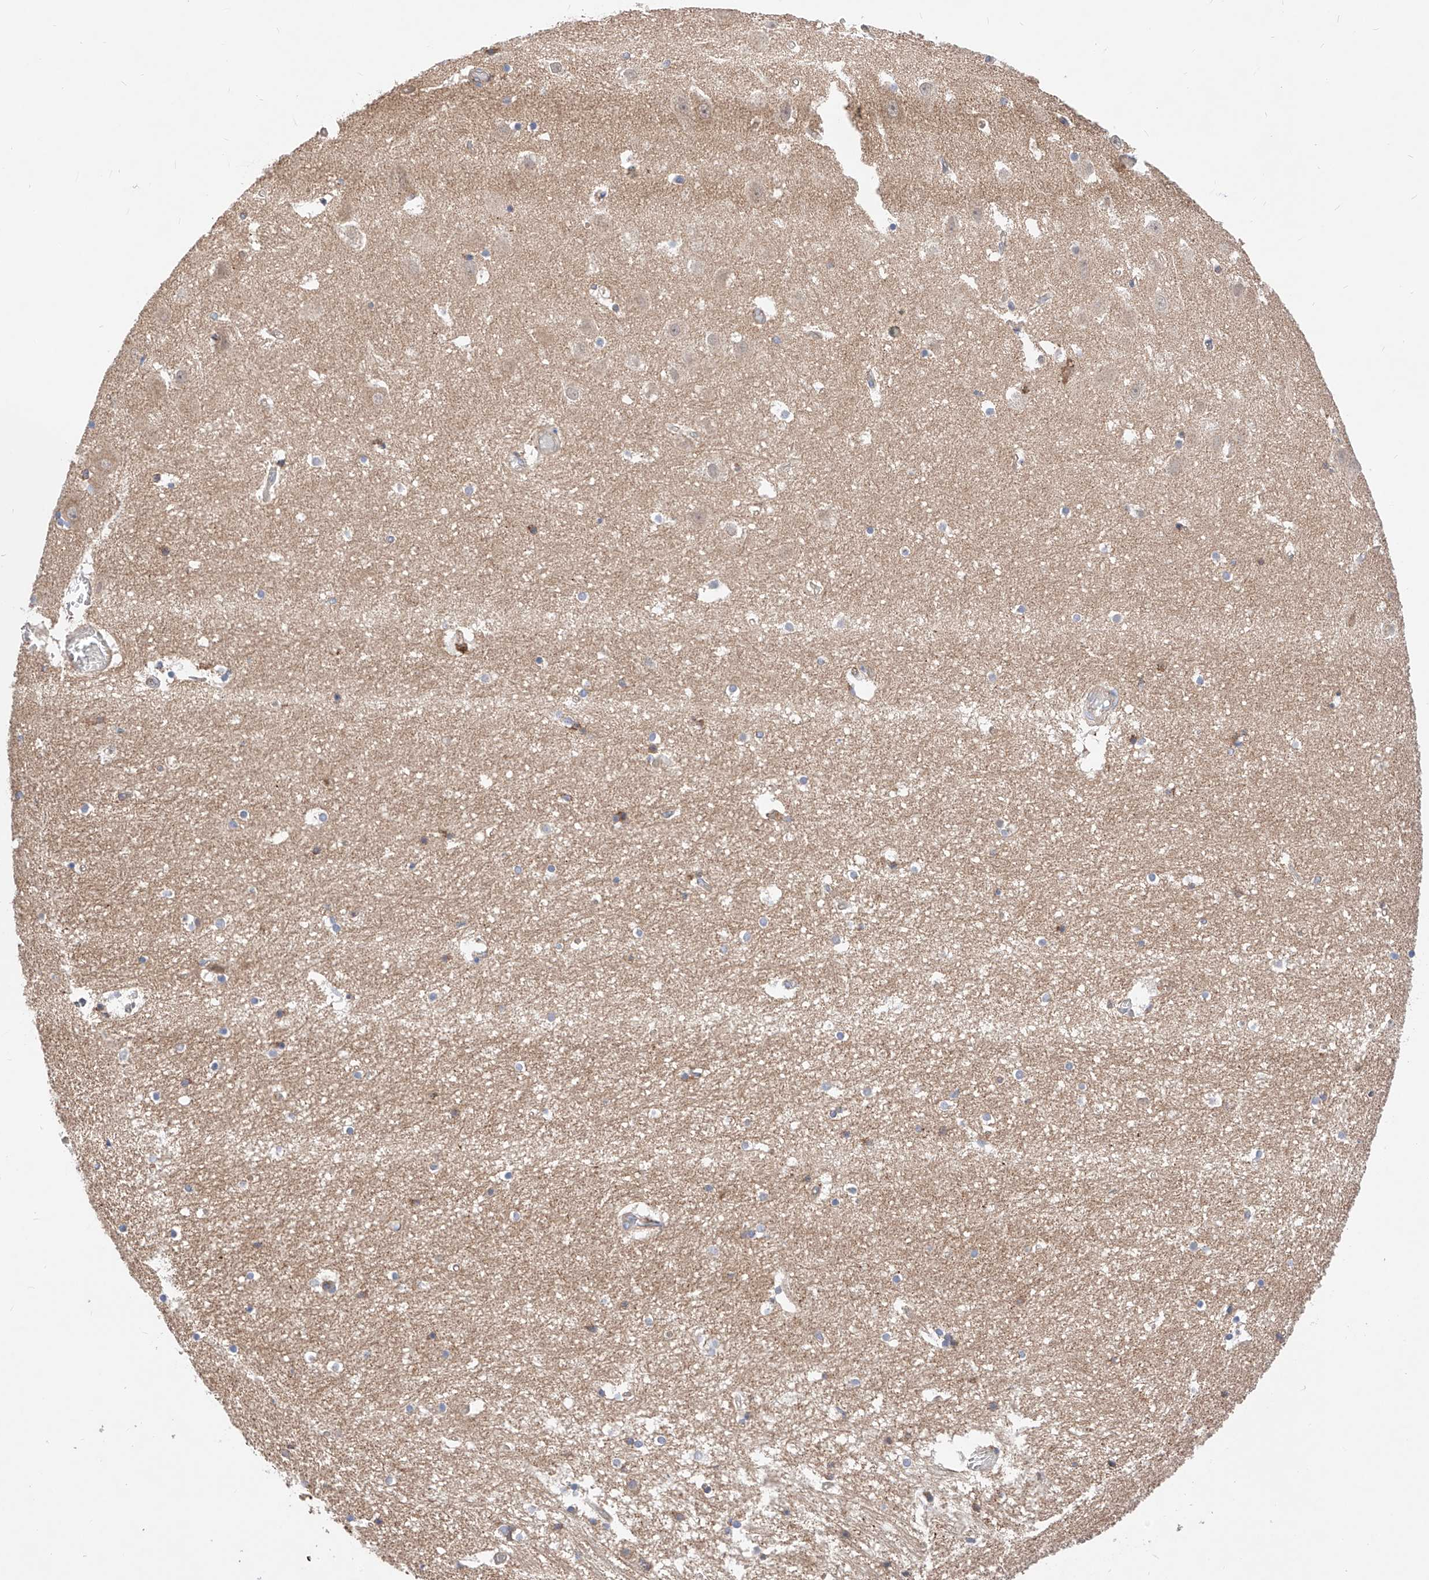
{"staining": {"intensity": "weak", "quantity": "<25%", "location": "cytoplasmic/membranous"}, "tissue": "hippocampus", "cell_type": "Glial cells", "image_type": "normal", "snomed": [{"axis": "morphology", "description": "Normal tissue, NOS"}, {"axis": "topography", "description": "Hippocampus"}], "caption": "This is a micrograph of IHC staining of benign hippocampus, which shows no staining in glial cells. (Stains: DAB immunohistochemistry (IHC) with hematoxylin counter stain, Microscopy: brightfield microscopy at high magnification).", "gene": "NR1D1", "patient": {"sex": "female", "age": 52}}